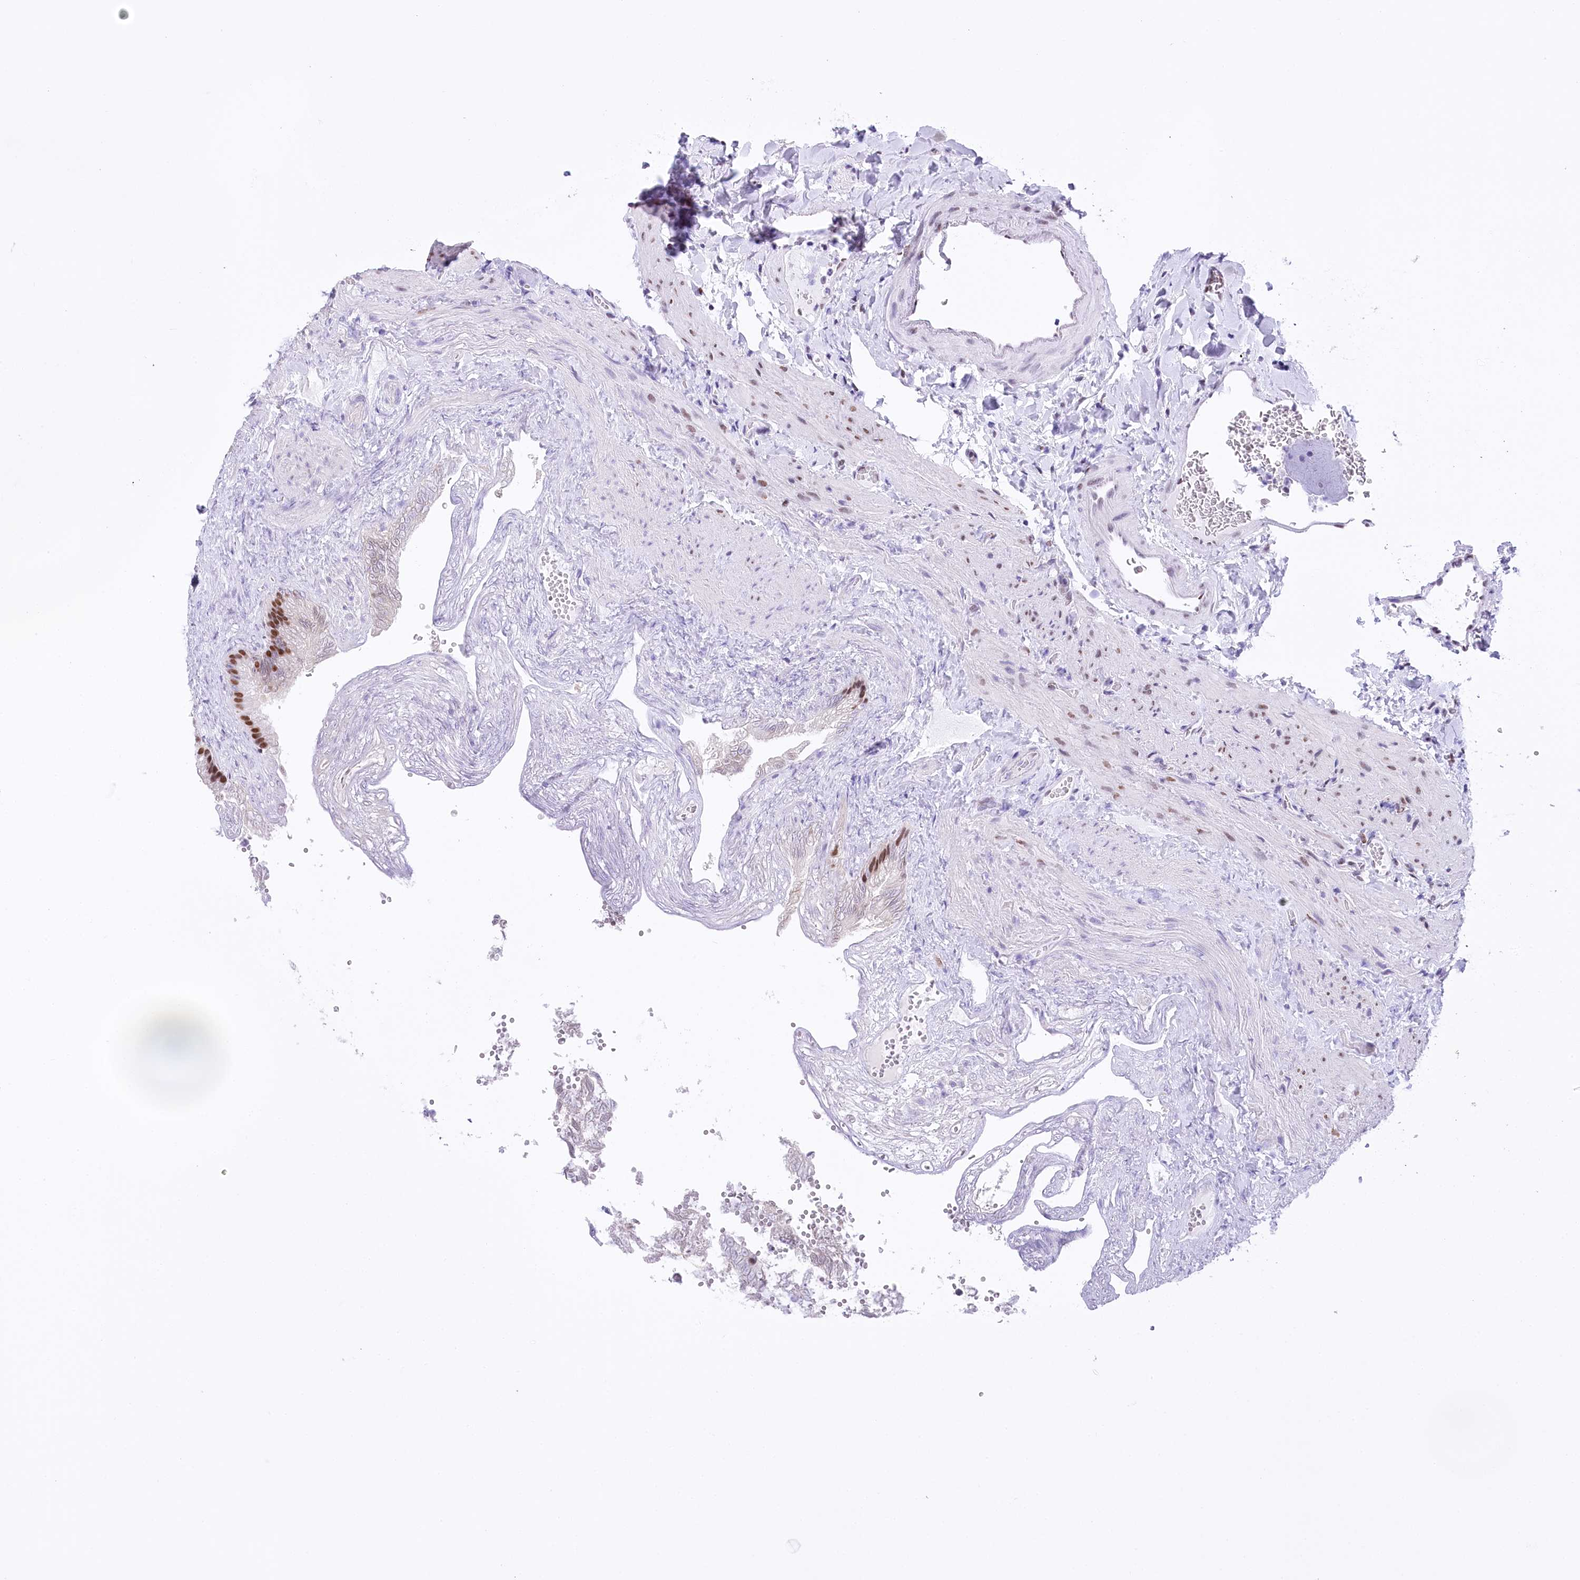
{"staining": {"intensity": "moderate", "quantity": ">75%", "location": "nuclear"}, "tissue": "gallbladder", "cell_type": "Glandular cells", "image_type": "normal", "snomed": [{"axis": "morphology", "description": "Normal tissue, NOS"}, {"axis": "topography", "description": "Gallbladder"}], "caption": "A brown stain labels moderate nuclear positivity of a protein in glandular cells of normal gallbladder. (DAB (3,3'-diaminobenzidine) IHC with brightfield microscopy, high magnification).", "gene": "HNRNPA0", "patient": {"sex": "female", "age": 30}}